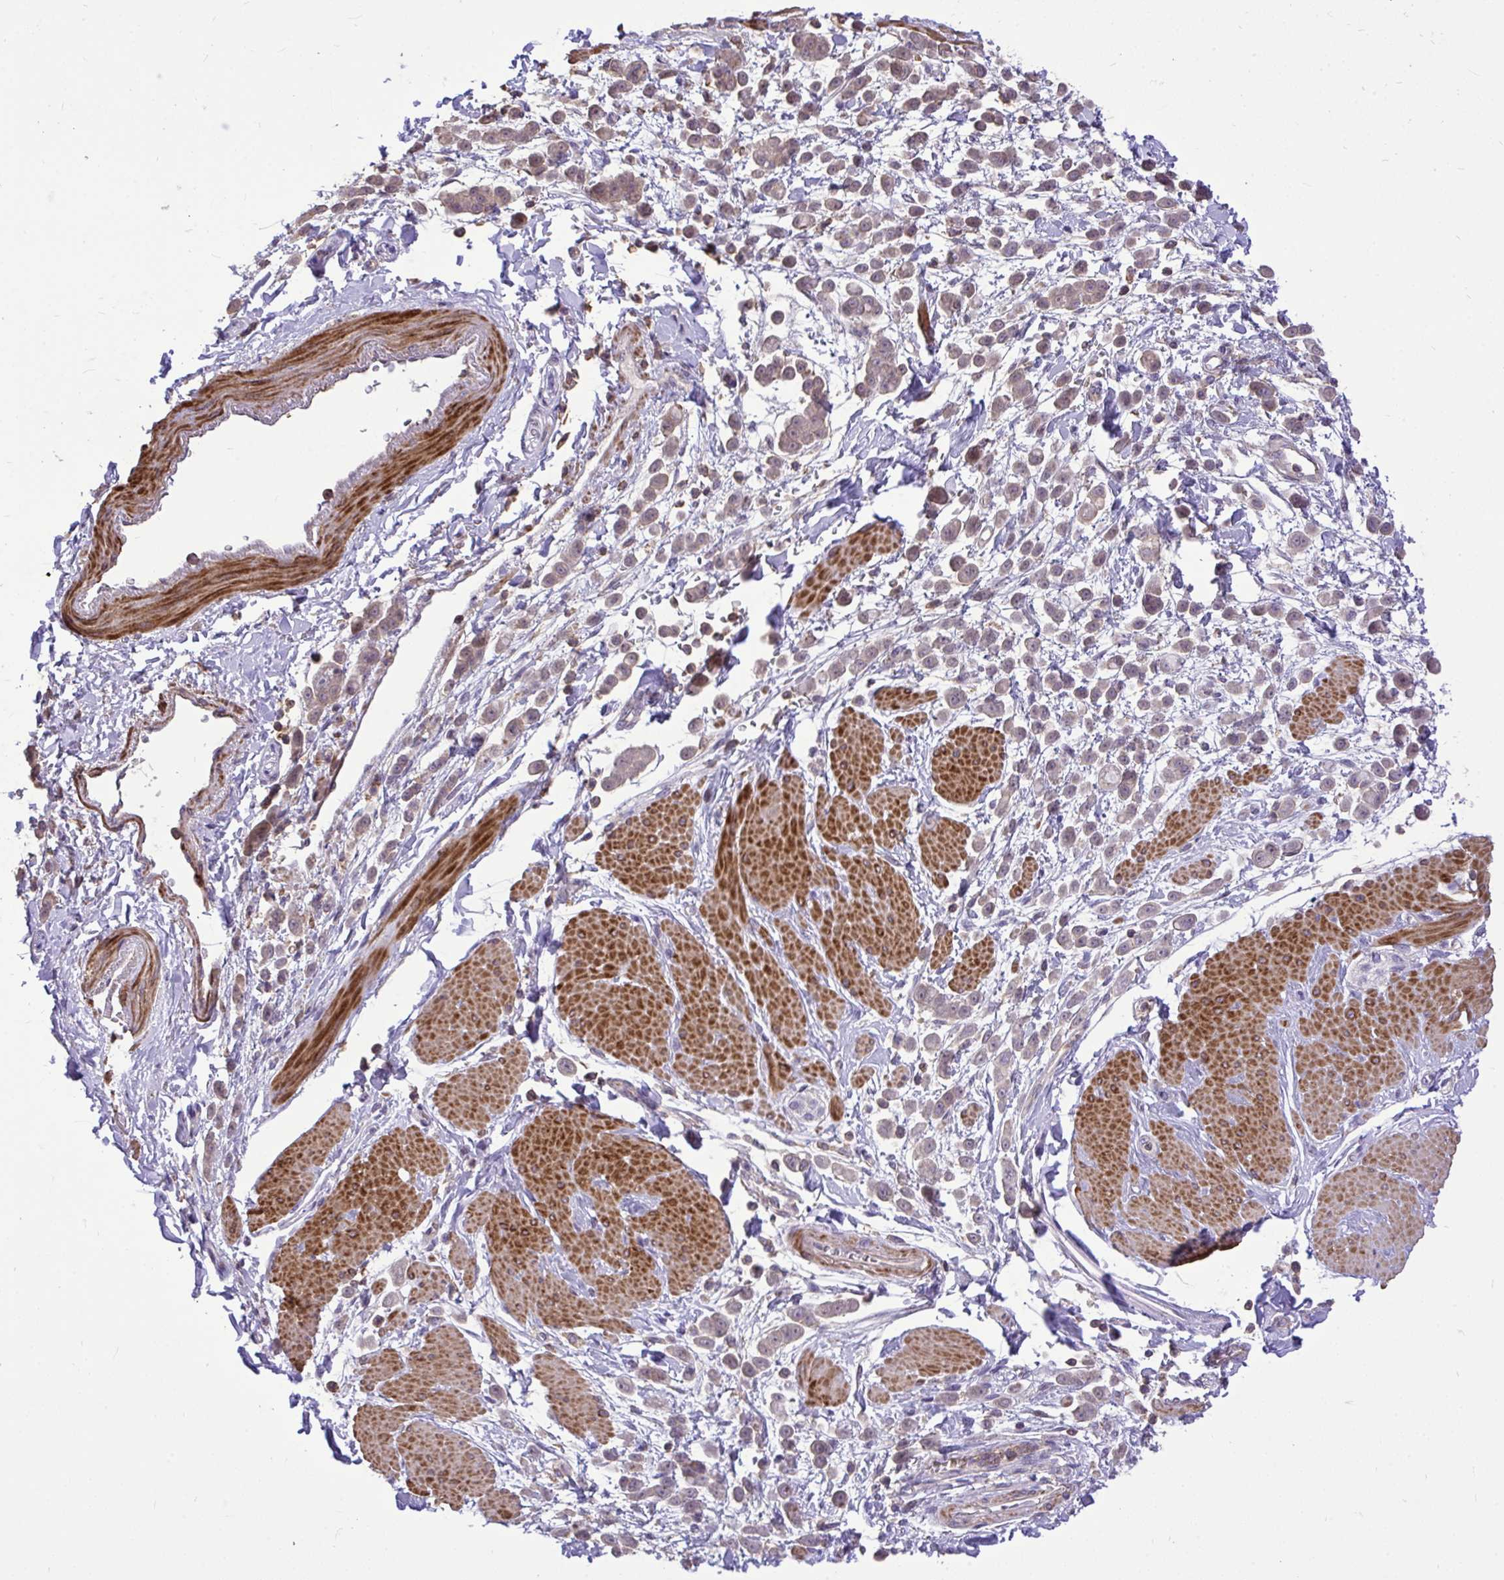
{"staining": {"intensity": "weak", "quantity": ">75%", "location": "cytoplasmic/membranous"}, "tissue": "pancreatic cancer", "cell_type": "Tumor cells", "image_type": "cancer", "snomed": [{"axis": "morphology", "description": "Normal tissue, NOS"}, {"axis": "morphology", "description": "Adenocarcinoma, NOS"}, {"axis": "topography", "description": "Pancreas"}], "caption": "The immunohistochemical stain highlights weak cytoplasmic/membranous staining in tumor cells of pancreatic adenocarcinoma tissue.", "gene": "IGFL2", "patient": {"sex": "female", "age": 64}}